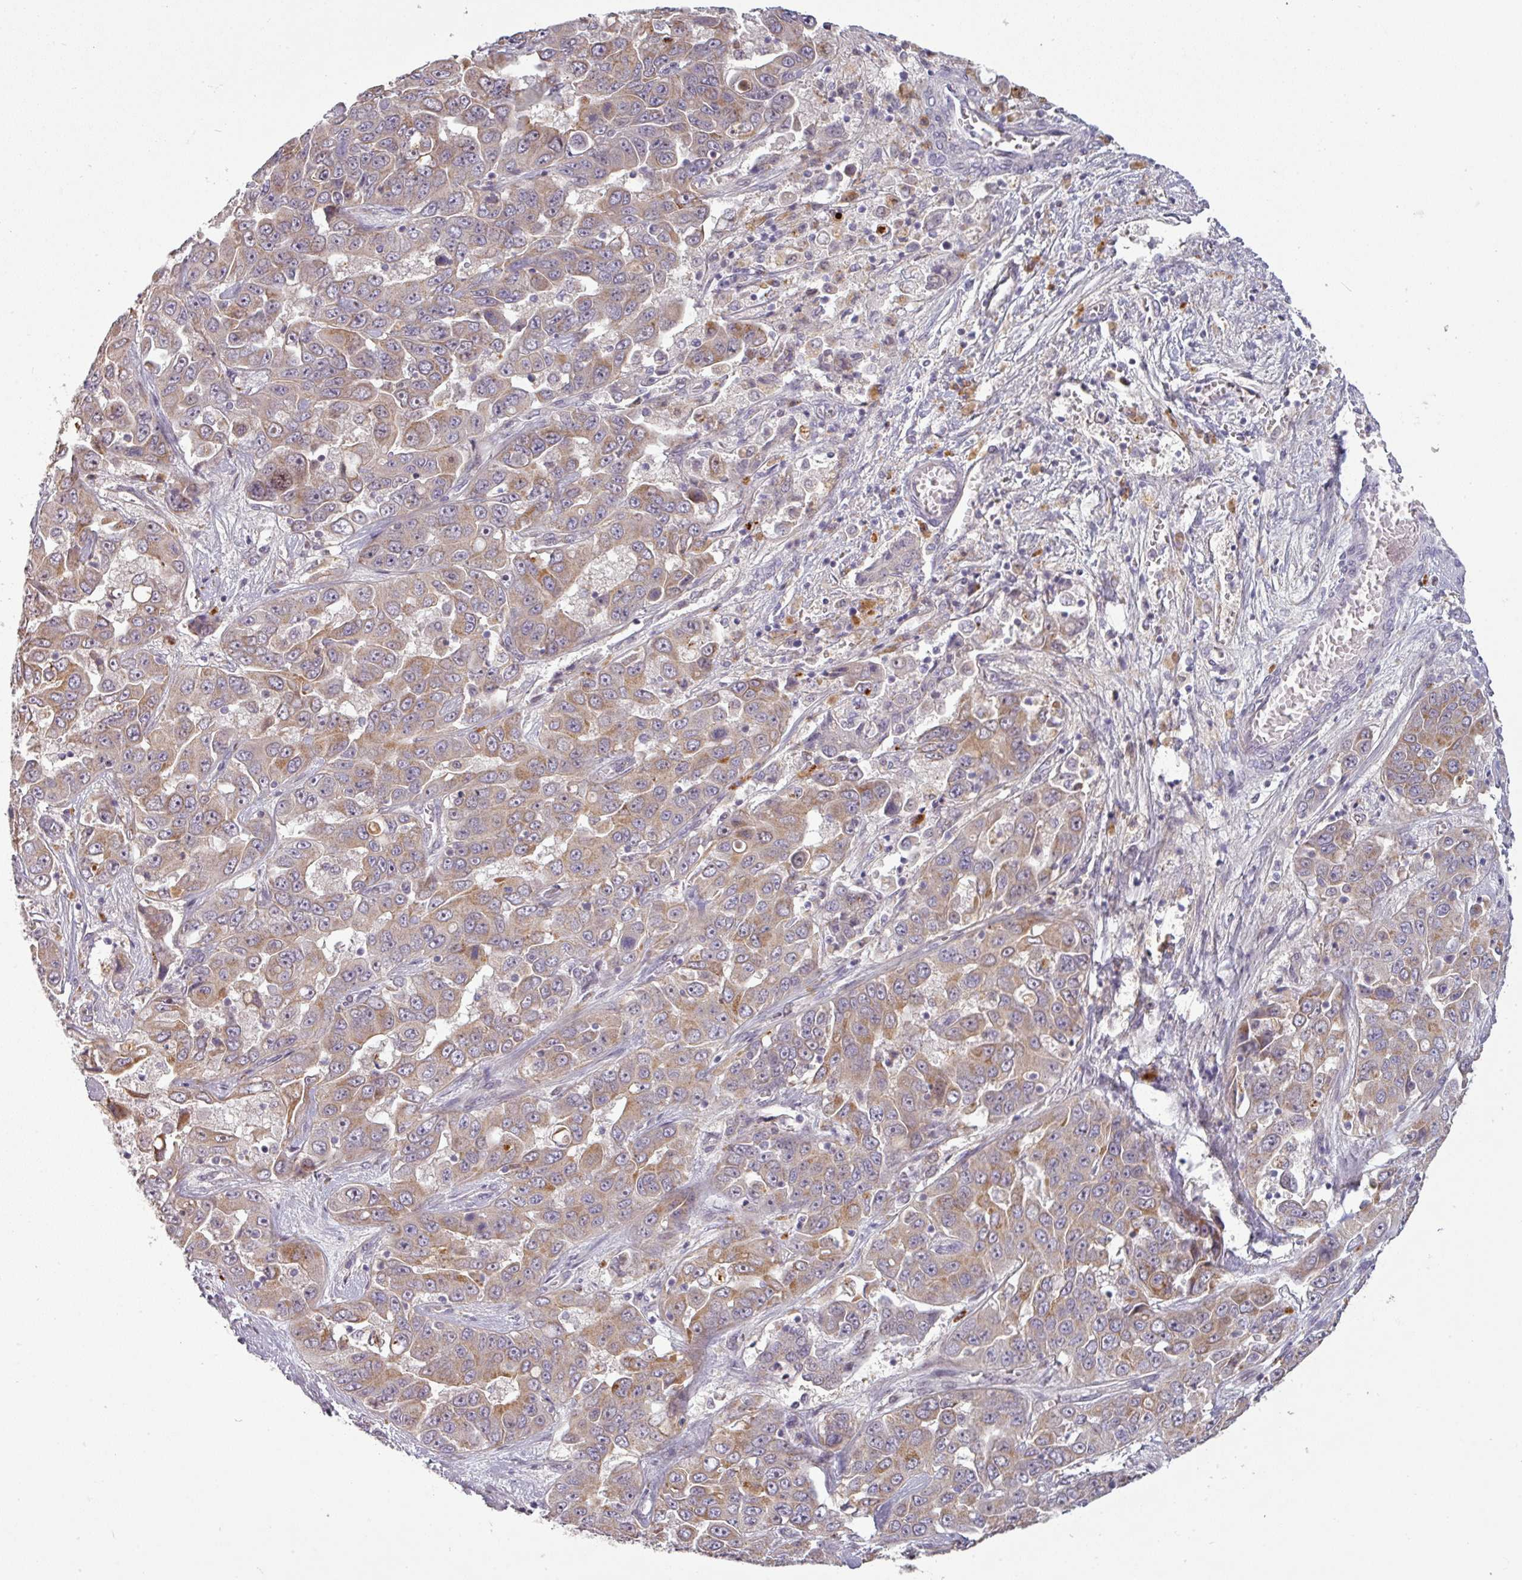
{"staining": {"intensity": "moderate", "quantity": "25%-75%", "location": "cytoplasmic/membranous"}, "tissue": "liver cancer", "cell_type": "Tumor cells", "image_type": "cancer", "snomed": [{"axis": "morphology", "description": "Cholangiocarcinoma"}, {"axis": "topography", "description": "Liver"}], "caption": "Tumor cells demonstrate moderate cytoplasmic/membranous expression in approximately 25%-75% of cells in cholangiocarcinoma (liver). Nuclei are stained in blue.", "gene": "C2orf16", "patient": {"sex": "female", "age": 52}}